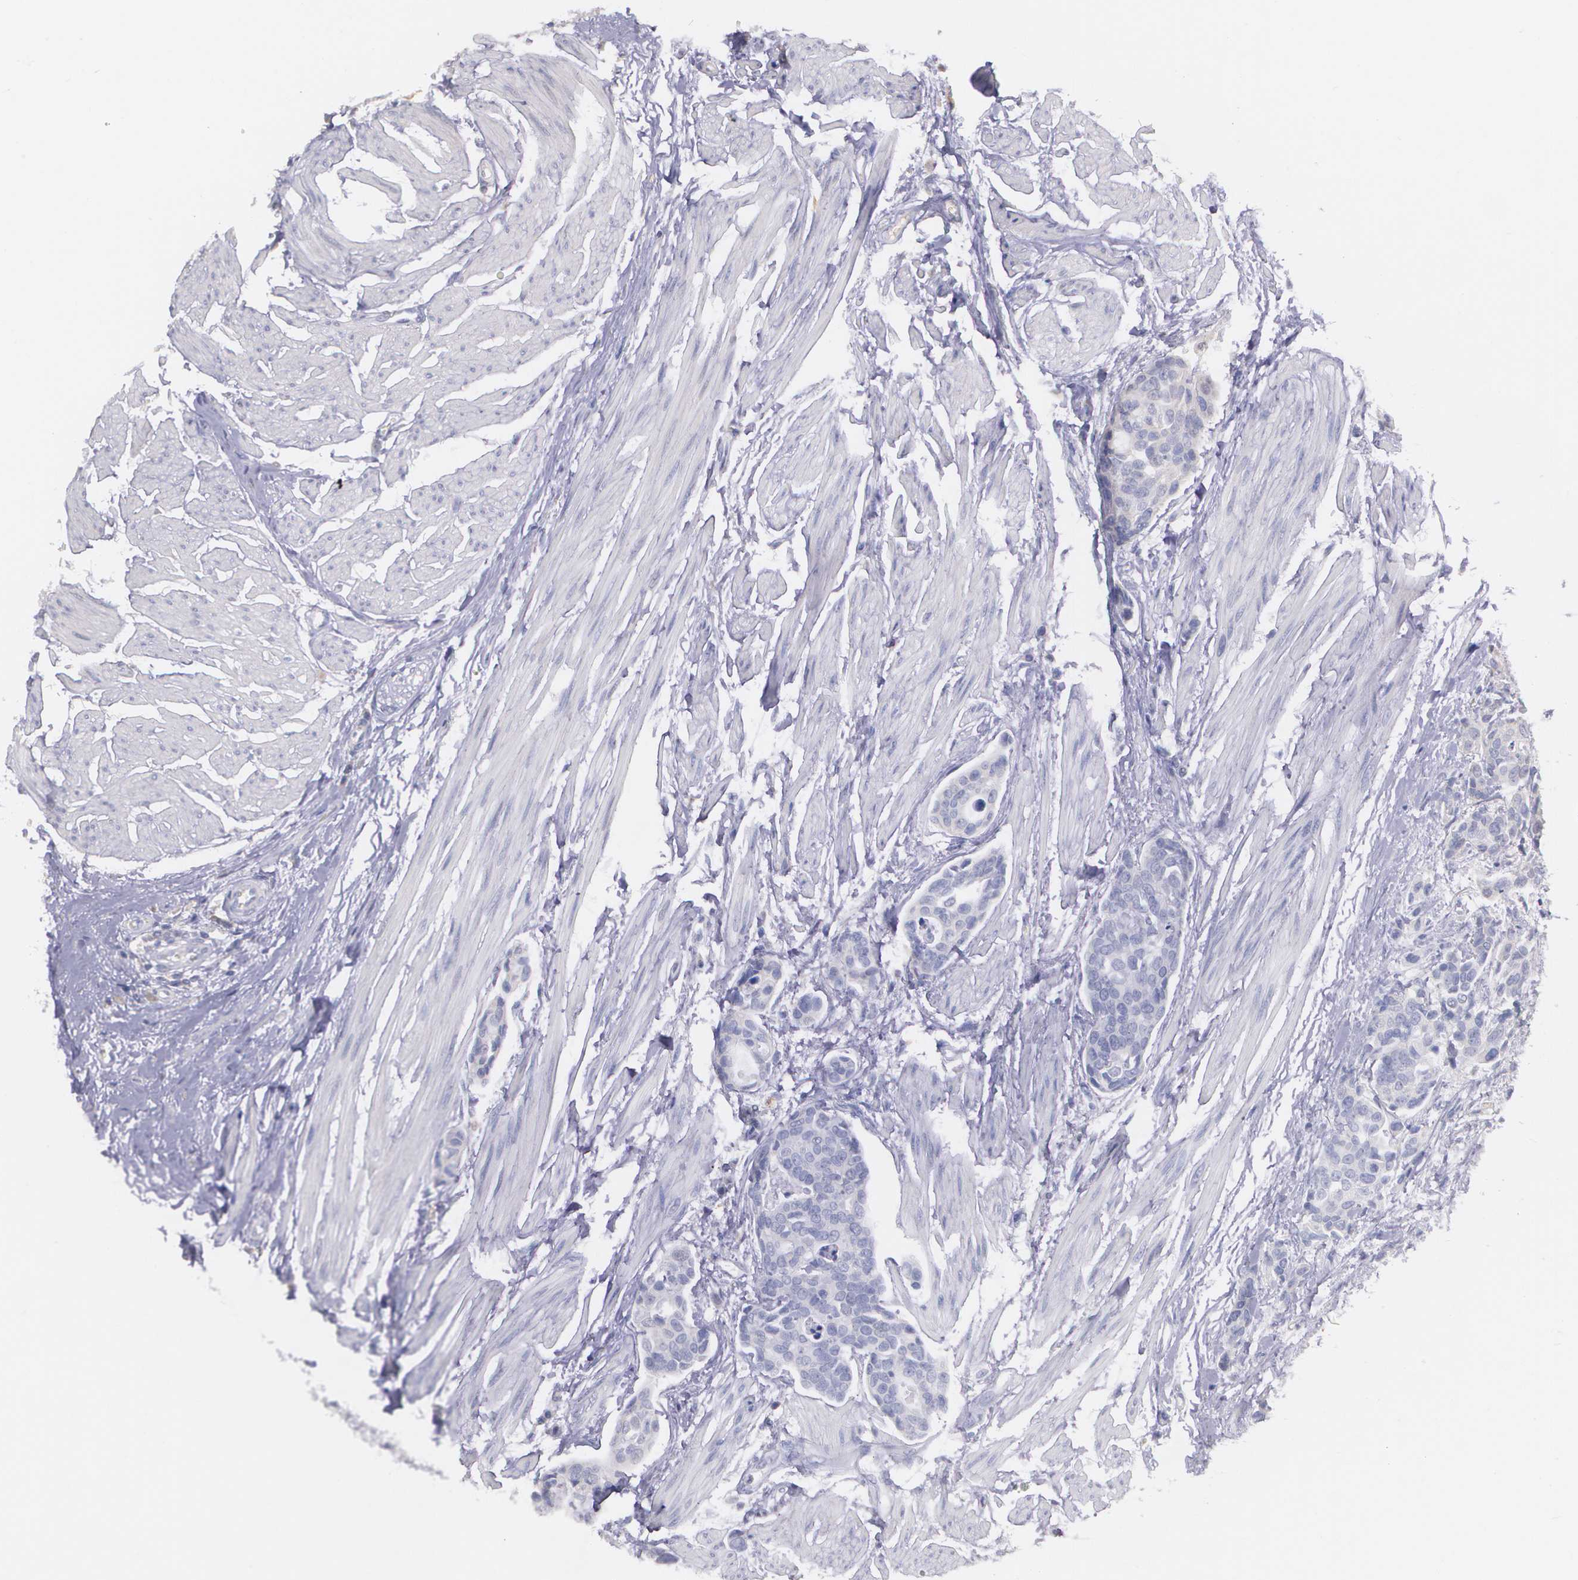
{"staining": {"intensity": "weak", "quantity": "25%-75%", "location": "cytoplasmic/membranous"}, "tissue": "urothelial cancer", "cell_type": "Tumor cells", "image_type": "cancer", "snomed": [{"axis": "morphology", "description": "Urothelial carcinoma, High grade"}, {"axis": "topography", "description": "Urinary bladder"}], "caption": "Urothelial cancer tissue exhibits weak cytoplasmic/membranous positivity in about 25%-75% of tumor cells", "gene": "AMBP", "patient": {"sex": "male", "age": 78}}